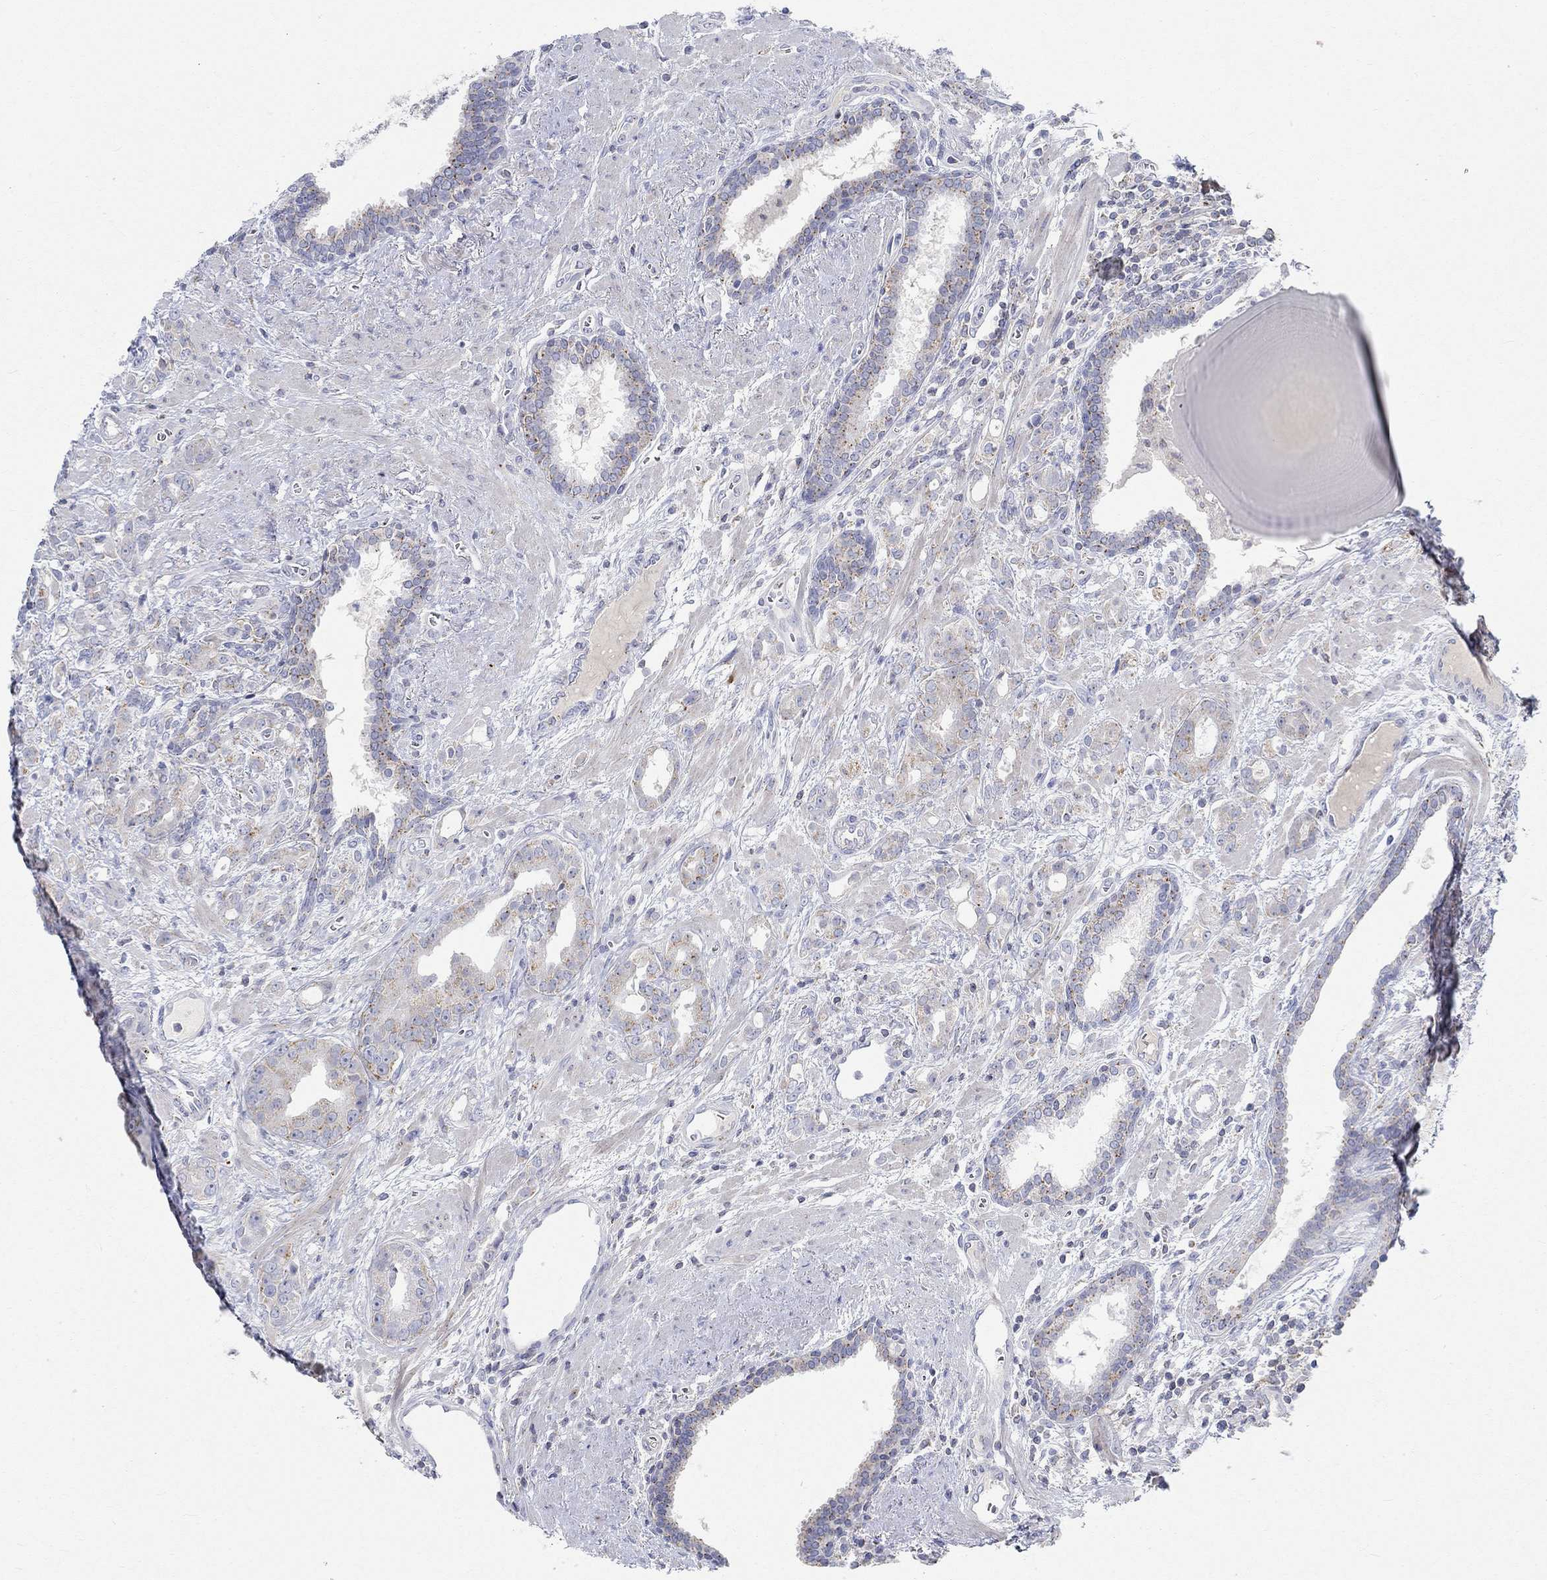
{"staining": {"intensity": "weak", "quantity": "<25%", "location": "cytoplasmic/membranous"}, "tissue": "prostate cancer", "cell_type": "Tumor cells", "image_type": "cancer", "snomed": [{"axis": "morphology", "description": "Adenocarcinoma, NOS"}, {"axis": "topography", "description": "Prostate"}], "caption": "IHC photomicrograph of human prostate cancer (adenocarcinoma) stained for a protein (brown), which demonstrates no positivity in tumor cells.", "gene": "NAV3", "patient": {"sex": "male", "age": 57}}